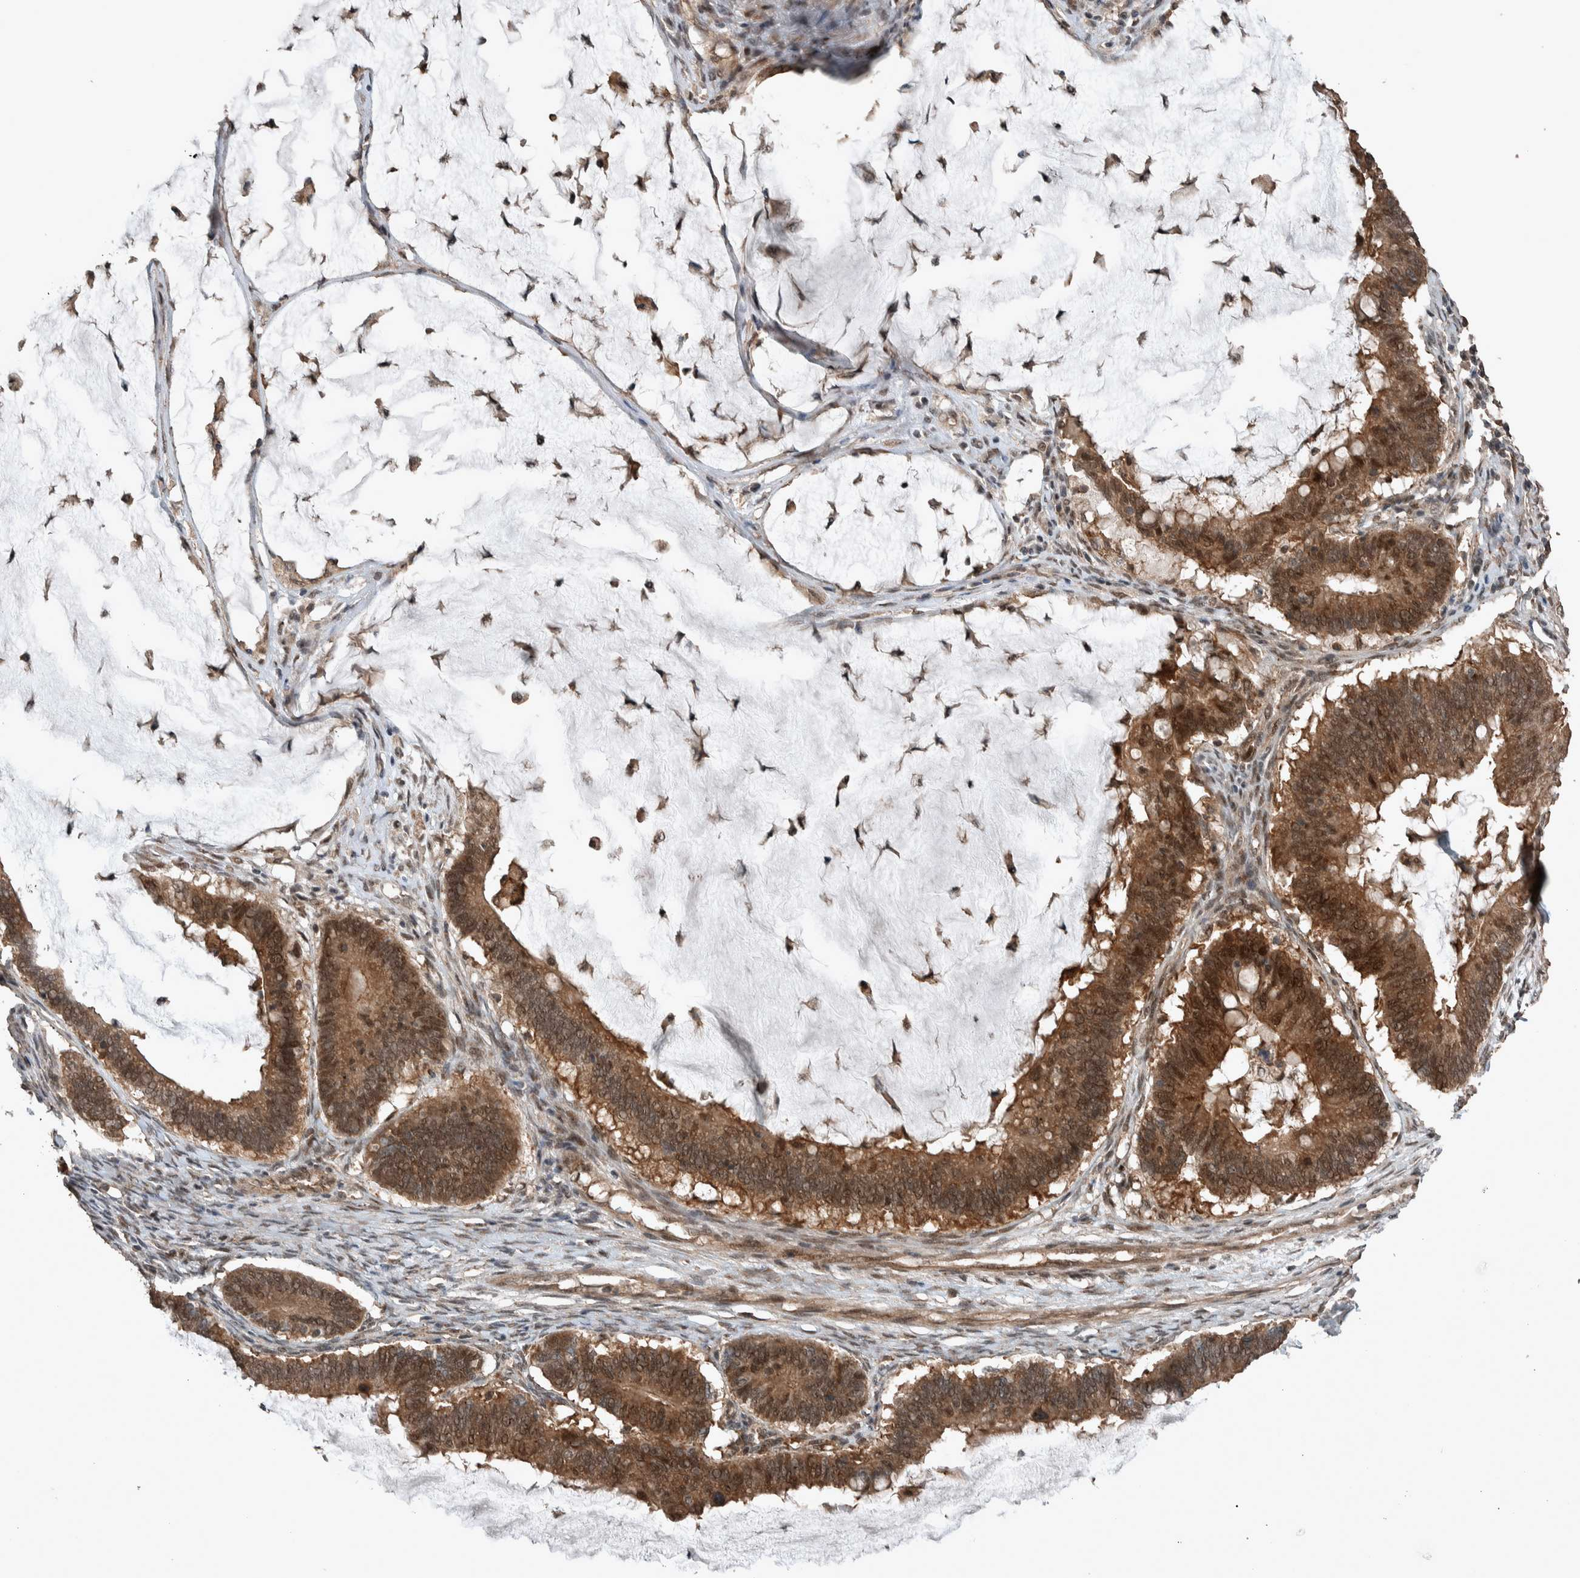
{"staining": {"intensity": "moderate", "quantity": ">75%", "location": "cytoplasmic/membranous,nuclear"}, "tissue": "ovarian cancer", "cell_type": "Tumor cells", "image_type": "cancer", "snomed": [{"axis": "morphology", "description": "Cystadenocarcinoma, mucinous, NOS"}, {"axis": "topography", "description": "Ovary"}], "caption": "Immunohistochemical staining of ovarian cancer exhibits medium levels of moderate cytoplasmic/membranous and nuclear protein positivity in approximately >75% of tumor cells.", "gene": "MYO1E", "patient": {"sex": "female", "age": 61}}